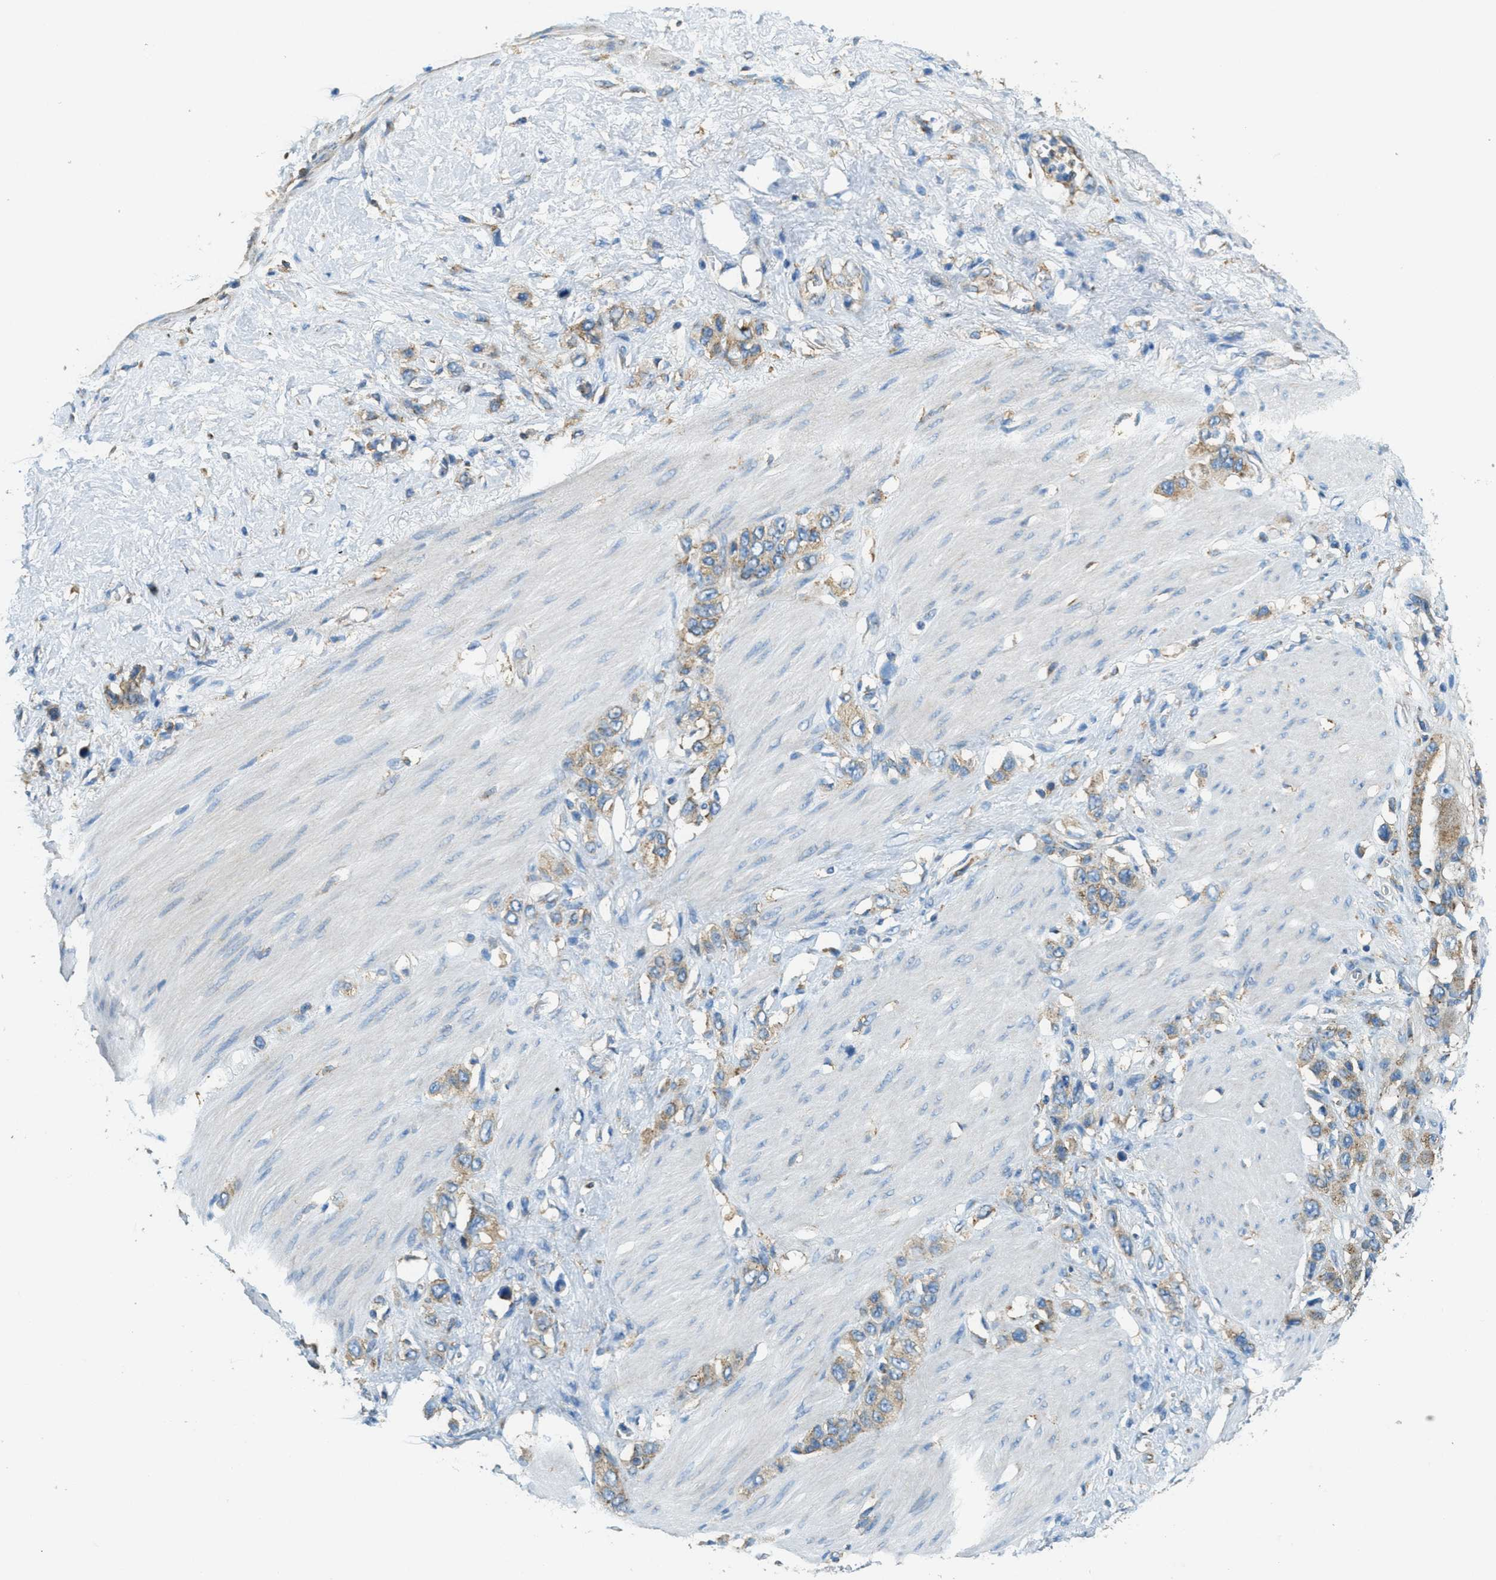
{"staining": {"intensity": "moderate", "quantity": ">75%", "location": "cytoplasmic/membranous"}, "tissue": "stomach cancer", "cell_type": "Tumor cells", "image_type": "cancer", "snomed": [{"axis": "morphology", "description": "Adenocarcinoma, NOS"}, {"axis": "morphology", "description": "Adenocarcinoma, High grade"}, {"axis": "topography", "description": "Stomach, upper"}, {"axis": "topography", "description": "Stomach, lower"}], "caption": "A micrograph of stomach cancer stained for a protein exhibits moderate cytoplasmic/membranous brown staining in tumor cells.", "gene": "AP2B1", "patient": {"sex": "female", "age": 65}}